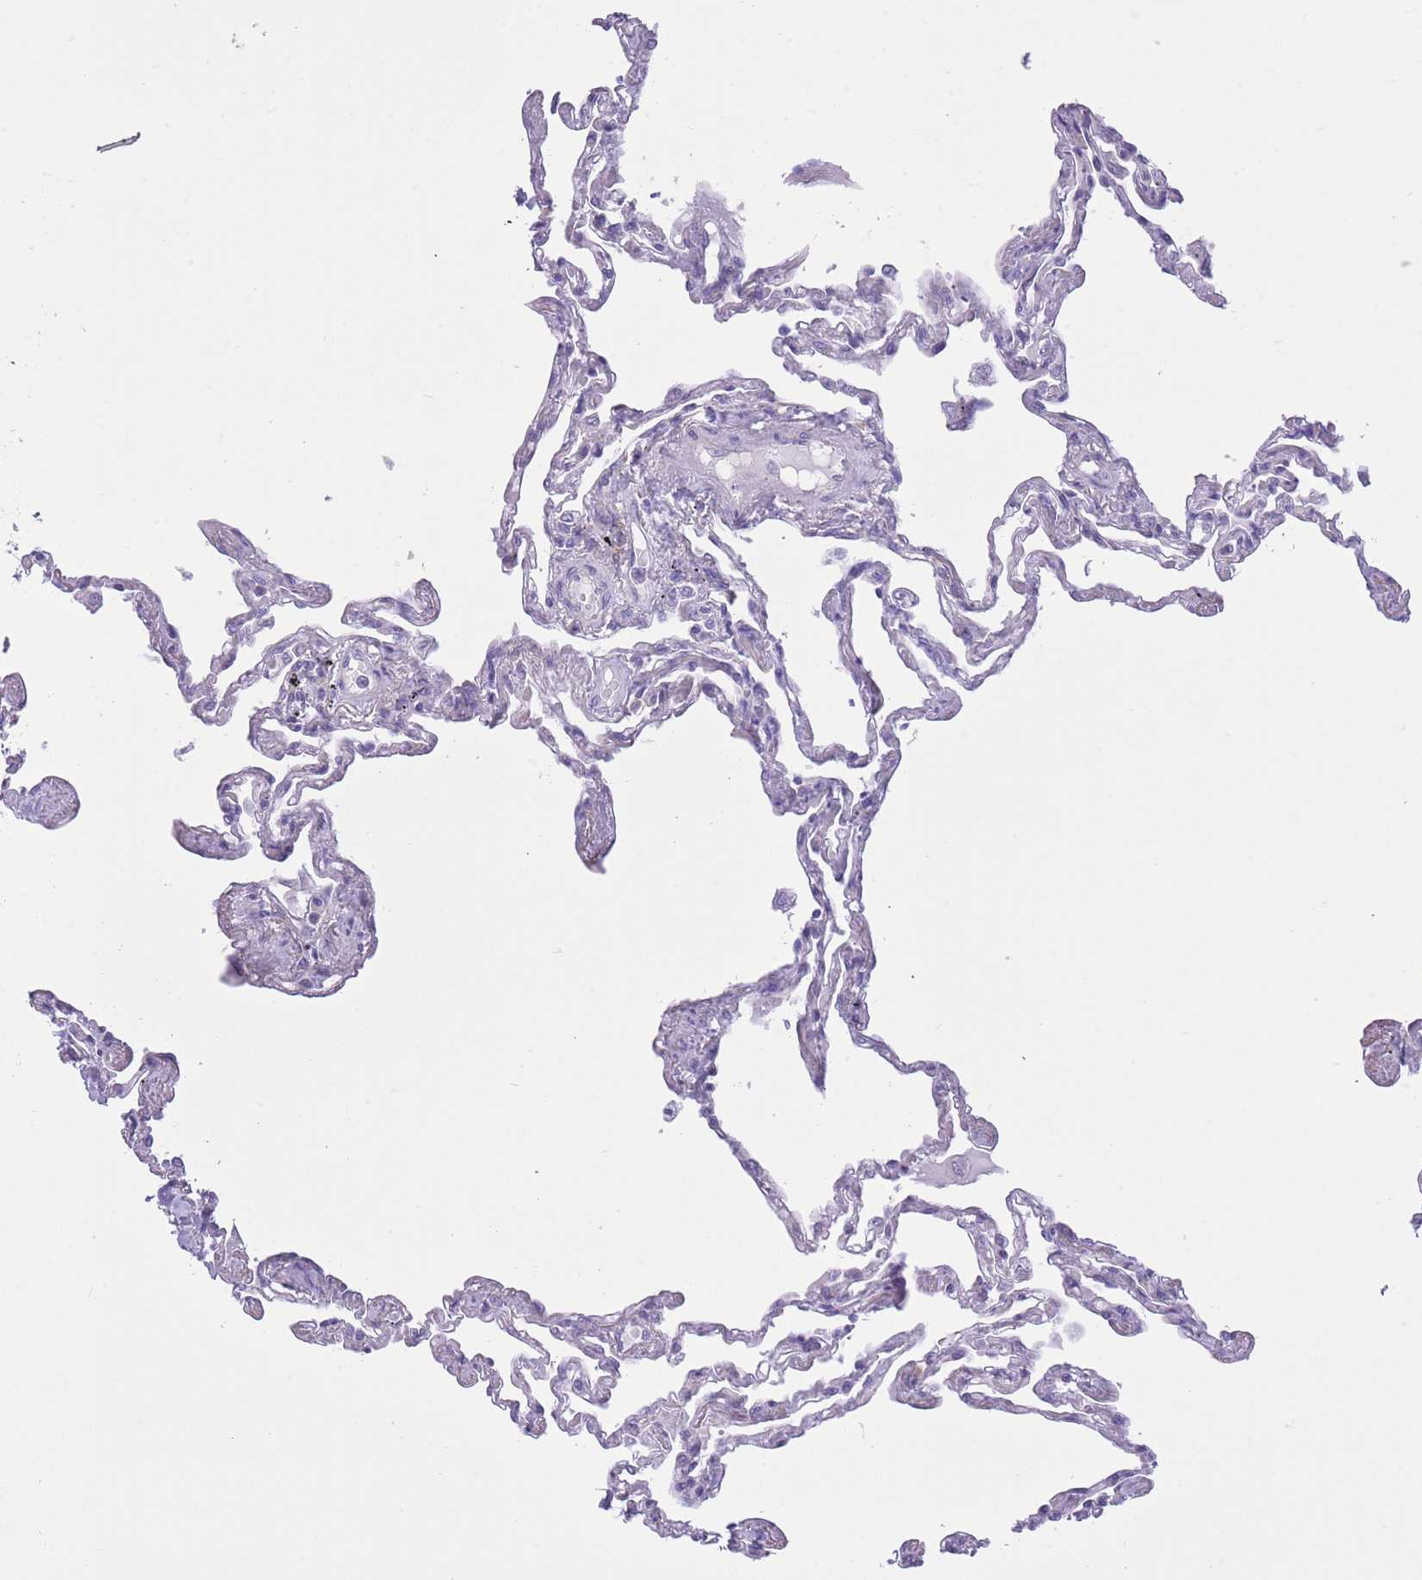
{"staining": {"intensity": "negative", "quantity": "none", "location": "none"}, "tissue": "lung", "cell_type": "Alveolar cells", "image_type": "normal", "snomed": [{"axis": "morphology", "description": "Normal tissue, NOS"}, {"axis": "topography", "description": "Lung"}], "caption": "Immunohistochemical staining of normal human lung shows no significant positivity in alveolar cells. (Stains: DAB (3,3'-diaminobenzidine) IHC with hematoxylin counter stain, Microscopy: brightfield microscopy at high magnification).", "gene": "ZNF501", "patient": {"sex": "female", "age": 67}}